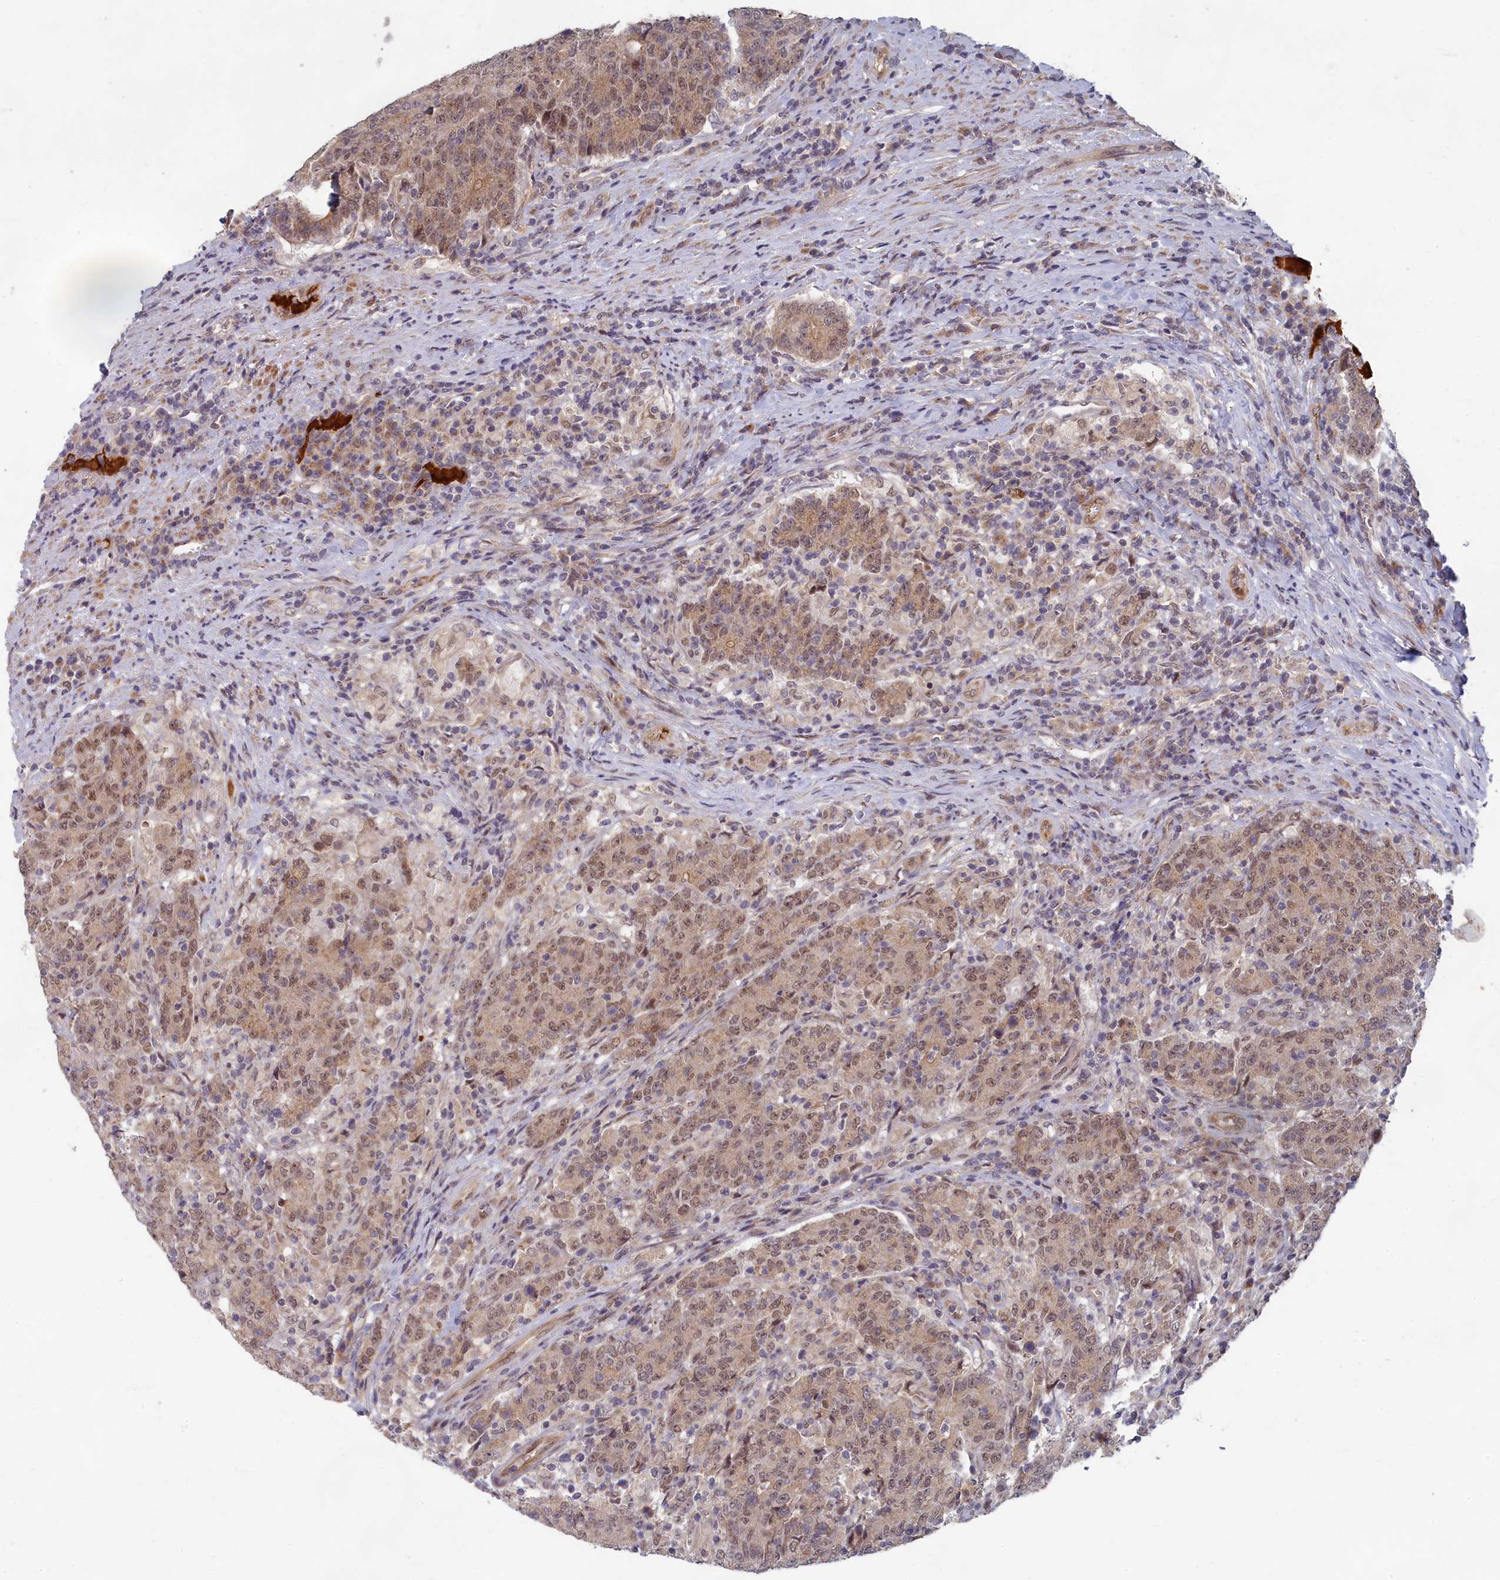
{"staining": {"intensity": "weak", "quantity": ">75%", "location": "cytoplasmic/membranous,nuclear"}, "tissue": "colorectal cancer", "cell_type": "Tumor cells", "image_type": "cancer", "snomed": [{"axis": "morphology", "description": "Adenocarcinoma, NOS"}, {"axis": "topography", "description": "Colon"}], "caption": "Colorectal adenocarcinoma stained with a brown dye exhibits weak cytoplasmic/membranous and nuclear positive positivity in approximately >75% of tumor cells.", "gene": "EARS2", "patient": {"sex": "female", "age": 75}}